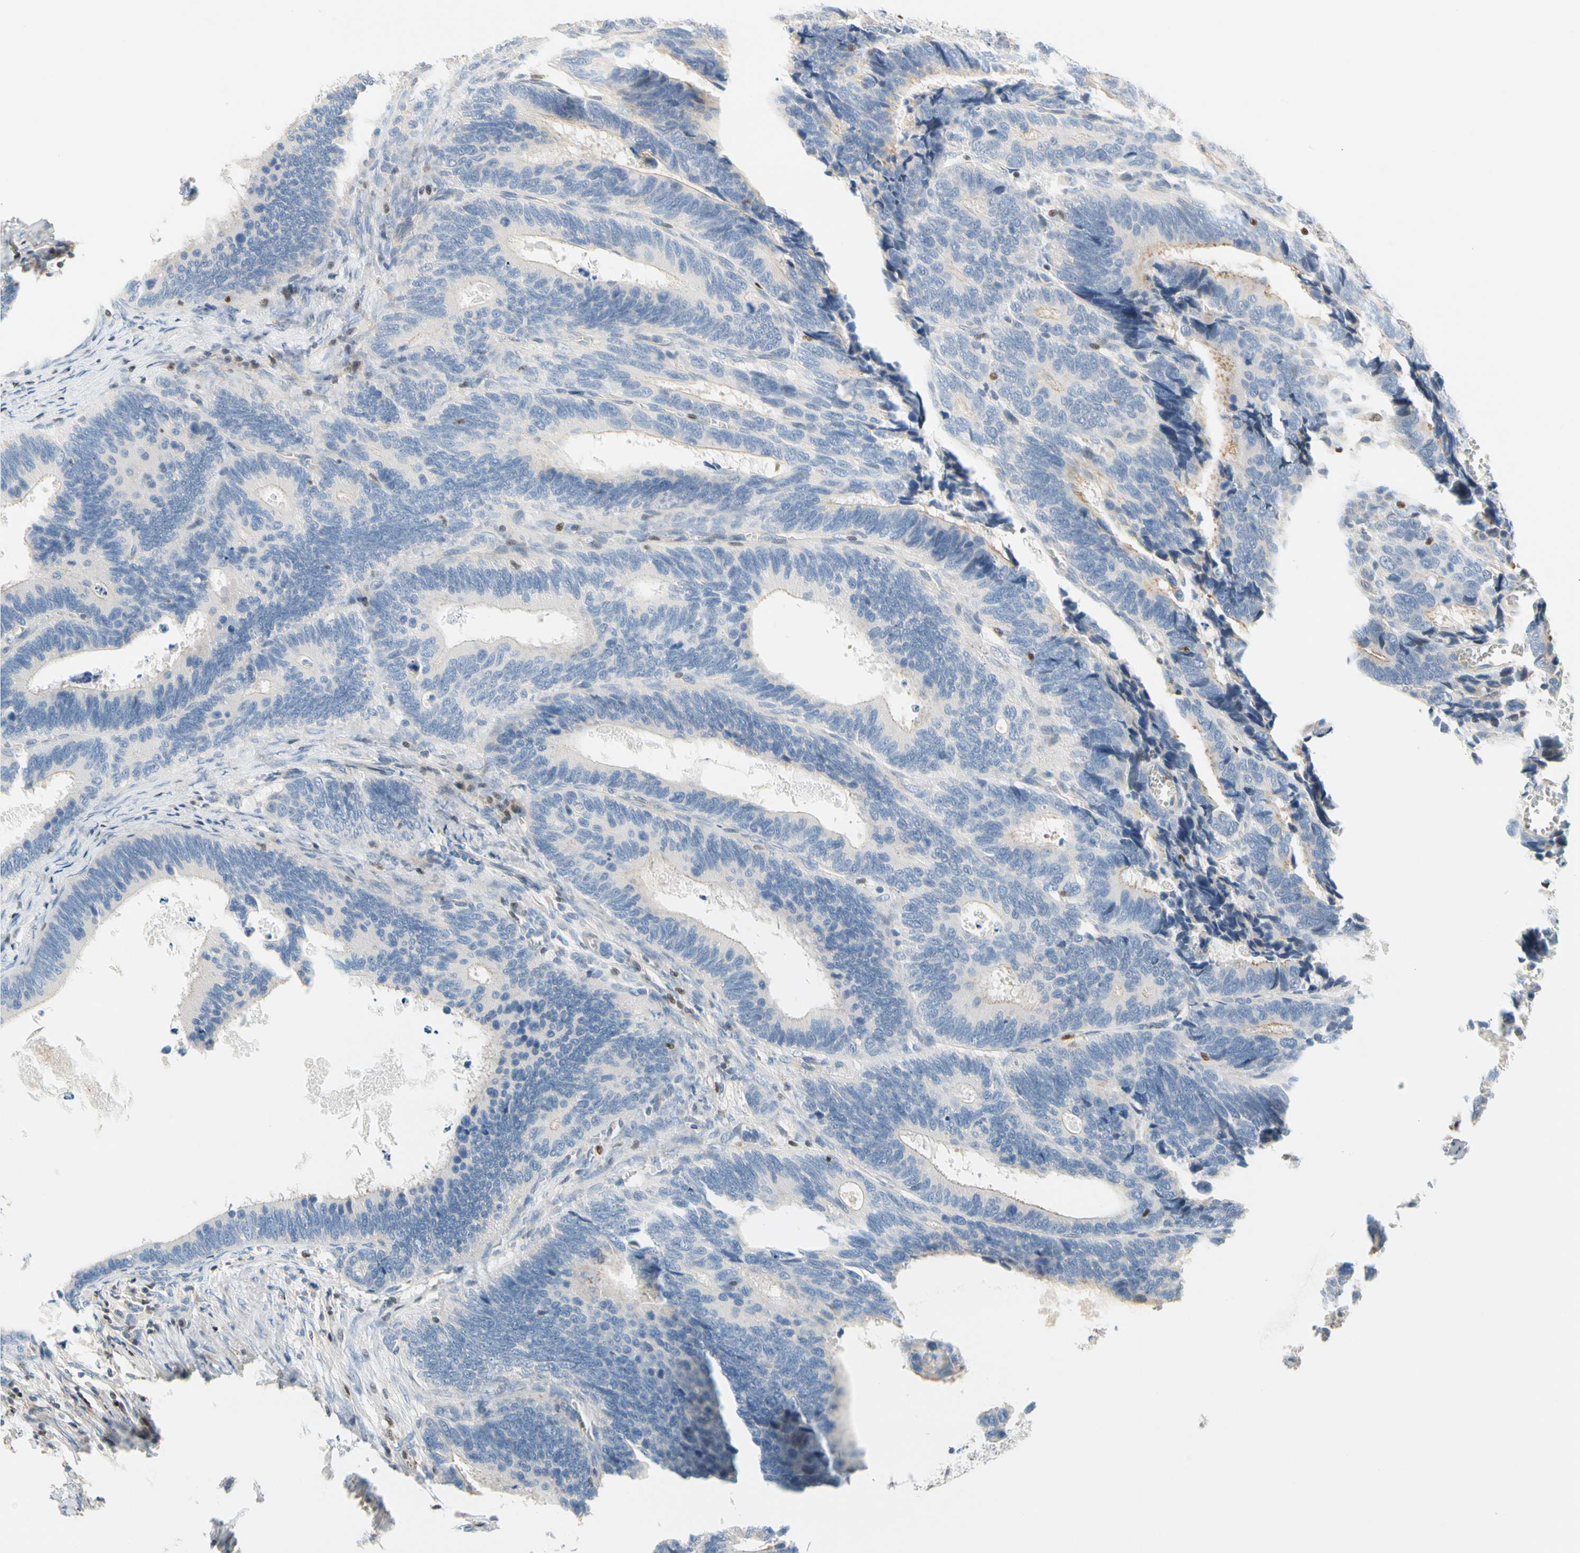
{"staining": {"intensity": "negative", "quantity": "none", "location": "none"}, "tissue": "colorectal cancer", "cell_type": "Tumor cells", "image_type": "cancer", "snomed": [{"axis": "morphology", "description": "Adenocarcinoma, NOS"}, {"axis": "topography", "description": "Colon"}], "caption": "Protein analysis of adenocarcinoma (colorectal) displays no significant positivity in tumor cells.", "gene": "SP140", "patient": {"sex": "male", "age": 72}}